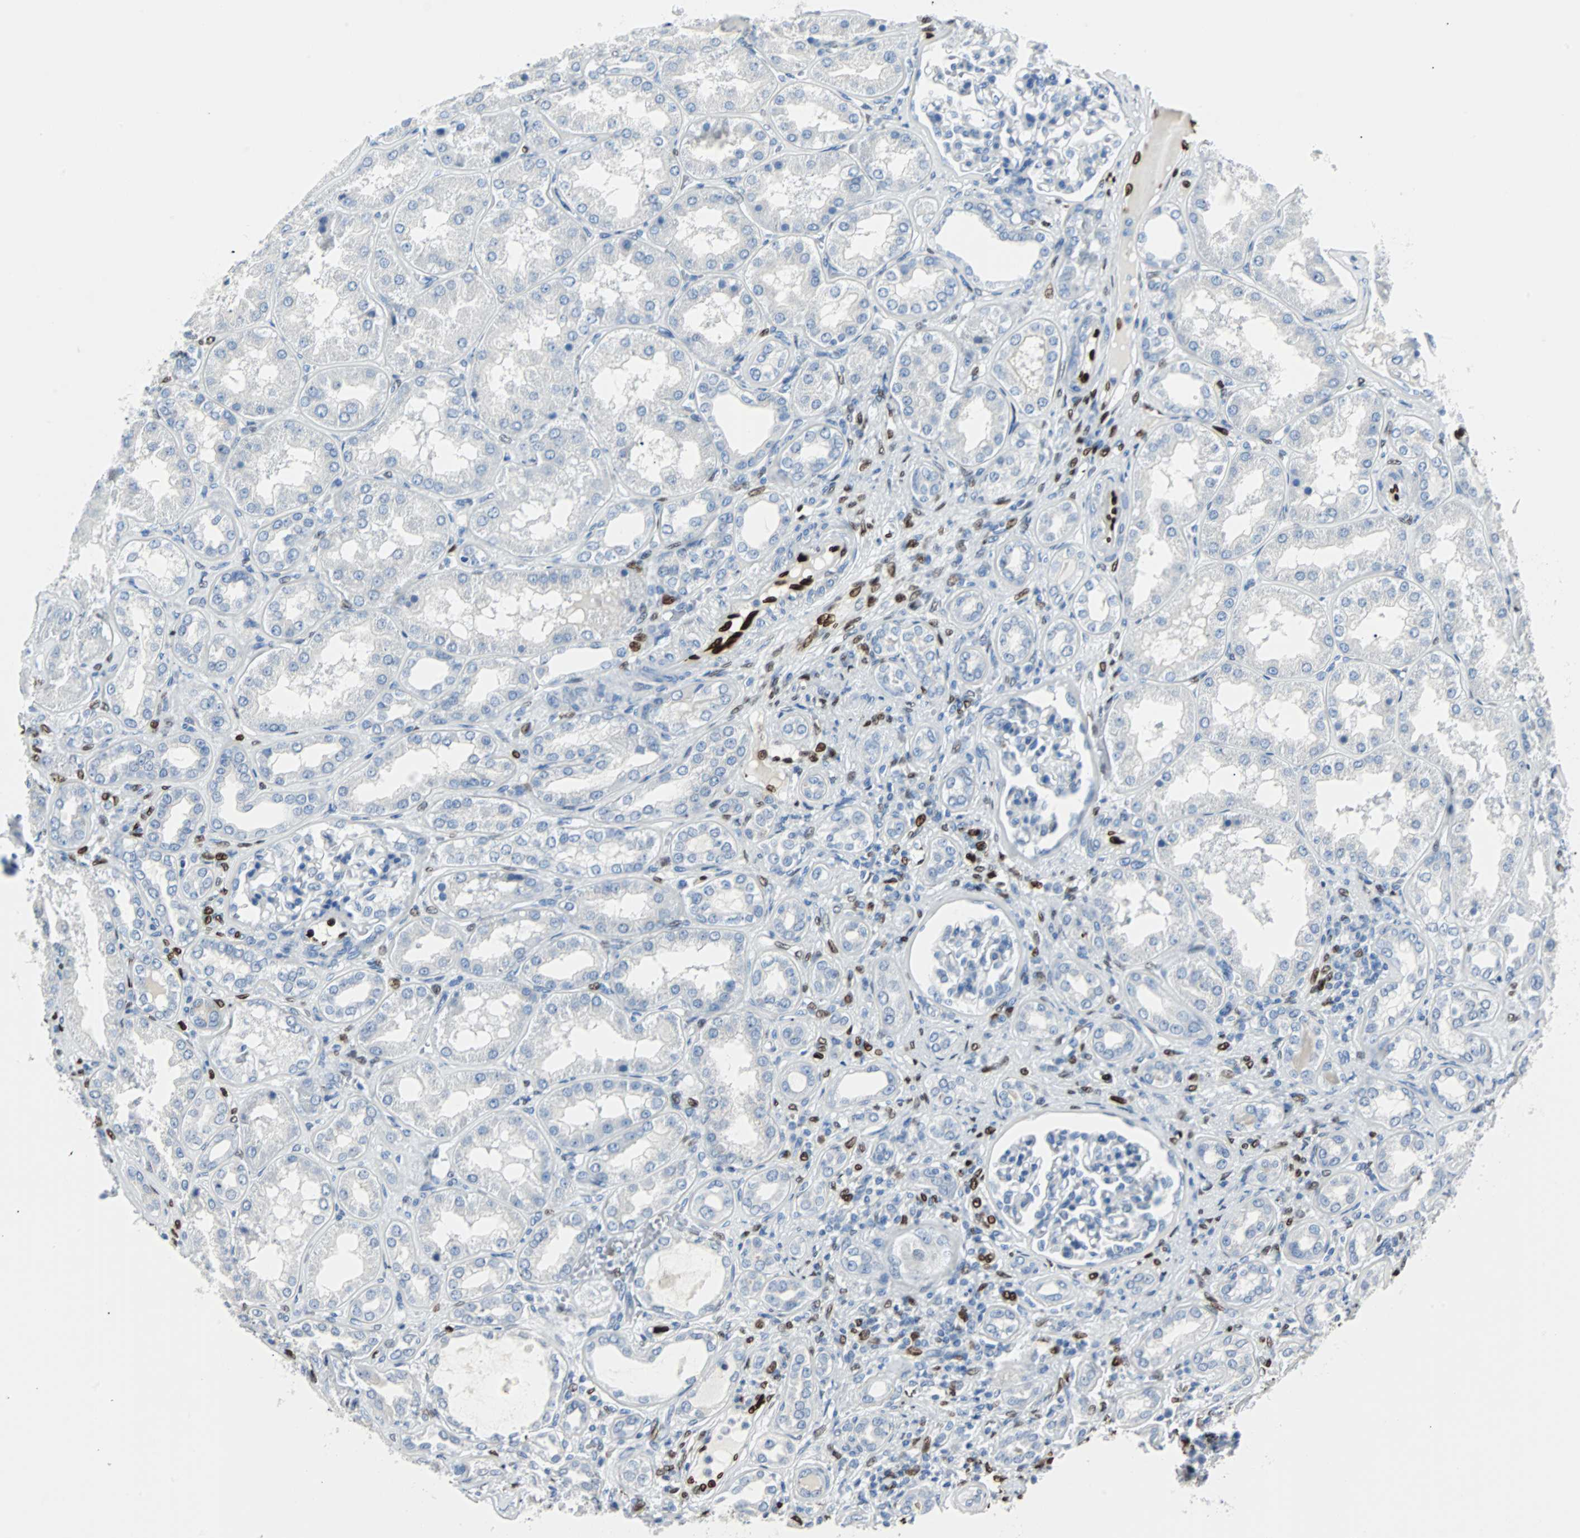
{"staining": {"intensity": "negative", "quantity": "none", "location": "none"}, "tissue": "kidney", "cell_type": "Cells in glomeruli", "image_type": "normal", "snomed": [{"axis": "morphology", "description": "Normal tissue, NOS"}, {"axis": "topography", "description": "Kidney"}], "caption": "The IHC histopathology image has no significant positivity in cells in glomeruli of kidney. Nuclei are stained in blue.", "gene": "IL33", "patient": {"sex": "female", "age": 56}}